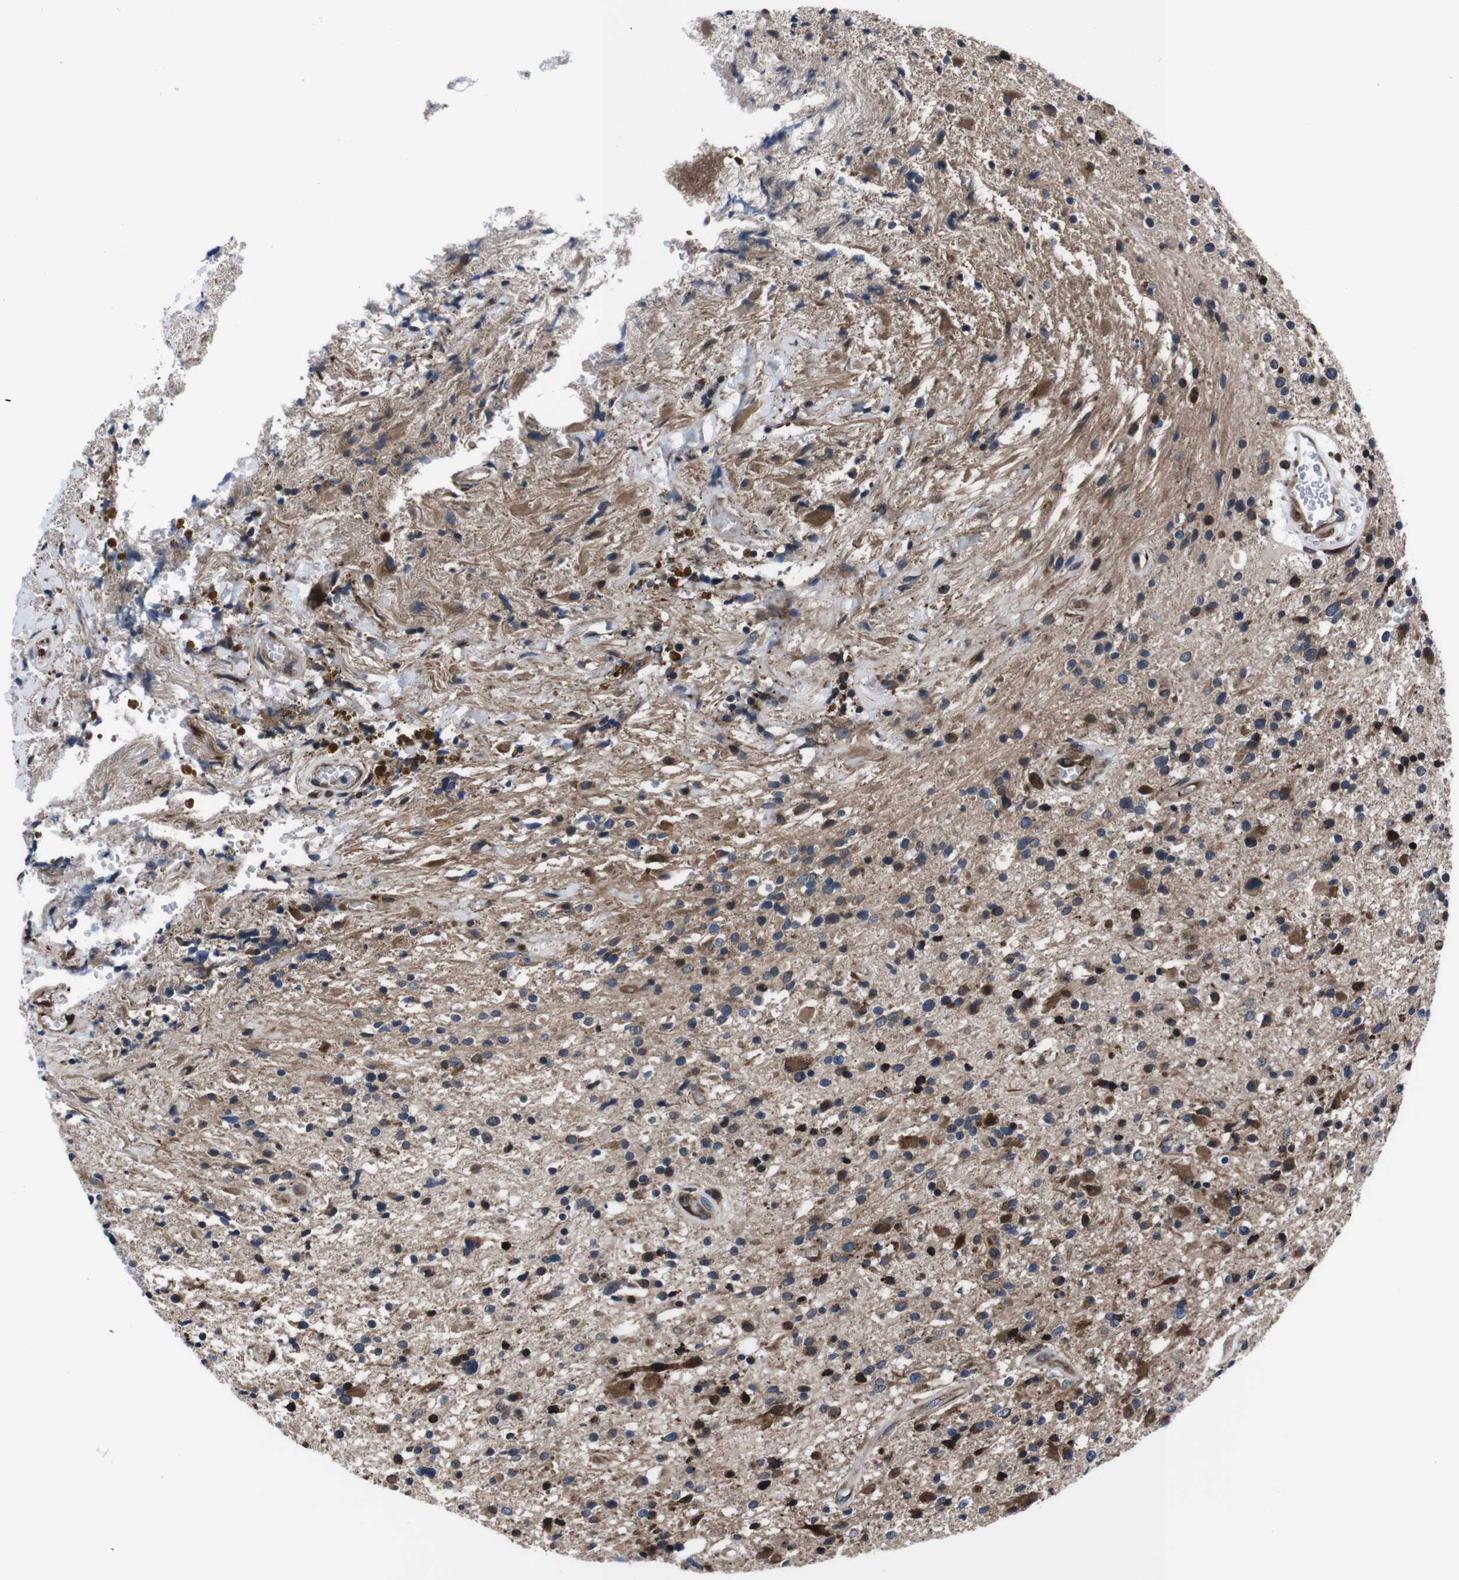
{"staining": {"intensity": "strong", "quantity": "25%-75%", "location": "cytoplasmic/membranous"}, "tissue": "glioma", "cell_type": "Tumor cells", "image_type": "cancer", "snomed": [{"axis": "morphology", "description": "Glioma, malignant, High grade"}, {"axis": "topography", "description": "Brain"}], "caption": "Tumor cells show strong cytoplasmic/membranous staining in about 25%-75% of cells in high-grade glioma (malignant). The protein of interest is stained brown, and the nuclei are stained in blue (DAB IHC with brightfield microscopy, high magnification).", "gene": "EIF4A2", "patient": {"sex": "male", "age": 33}}